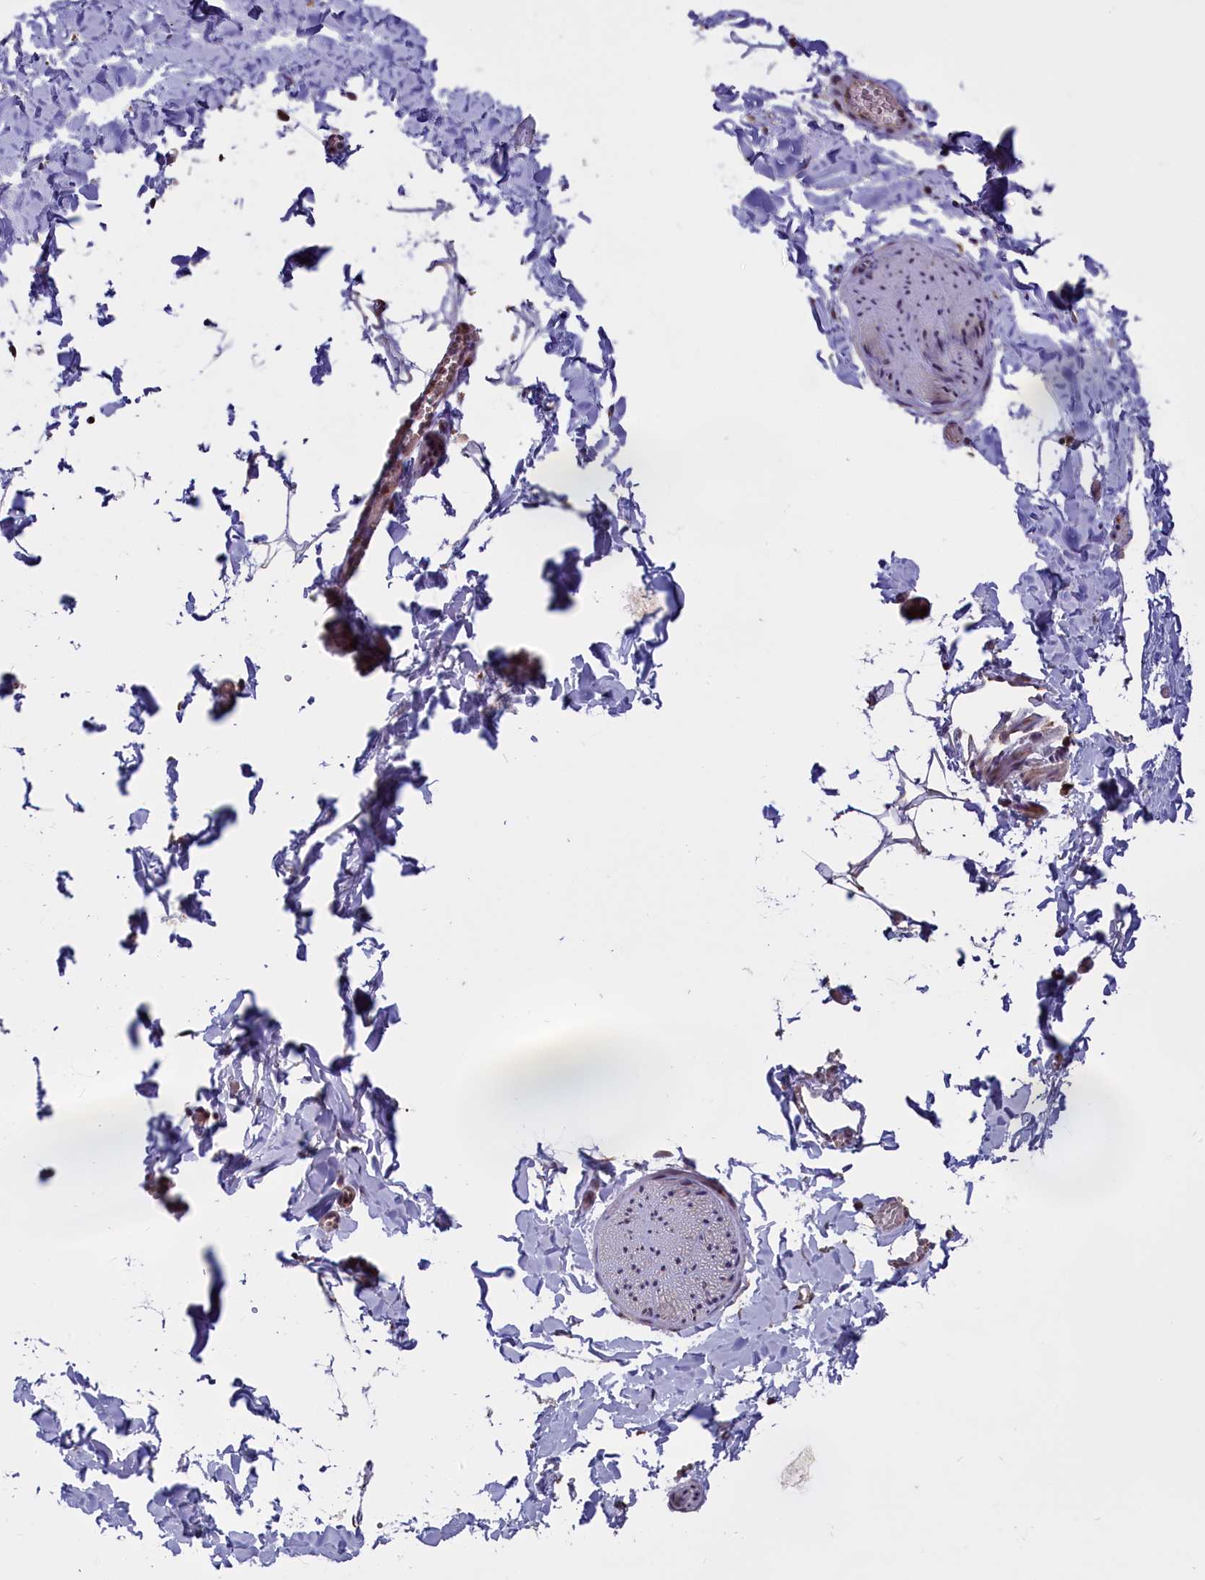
{"staining": {"intensity": "negative", "quantity": "none", "location": "none"}, "tissue": "adipose tissue", "cell_type": "Adipocytes", "image_type": "normal", "snomed": [{"axis": "morphology", "description": "Normal tissue, NOS"}, {"axis": "topography", "description": "Gallbladder"}, {"axis": "topography", "description": "Peripheral nerve tissue"}], "caption": "Immunohistochemistry of benign human adipose tissue shows no expression in adipocytes.", "gene": "GLRX5", "patient": {"sex": "male", "age": 38}}